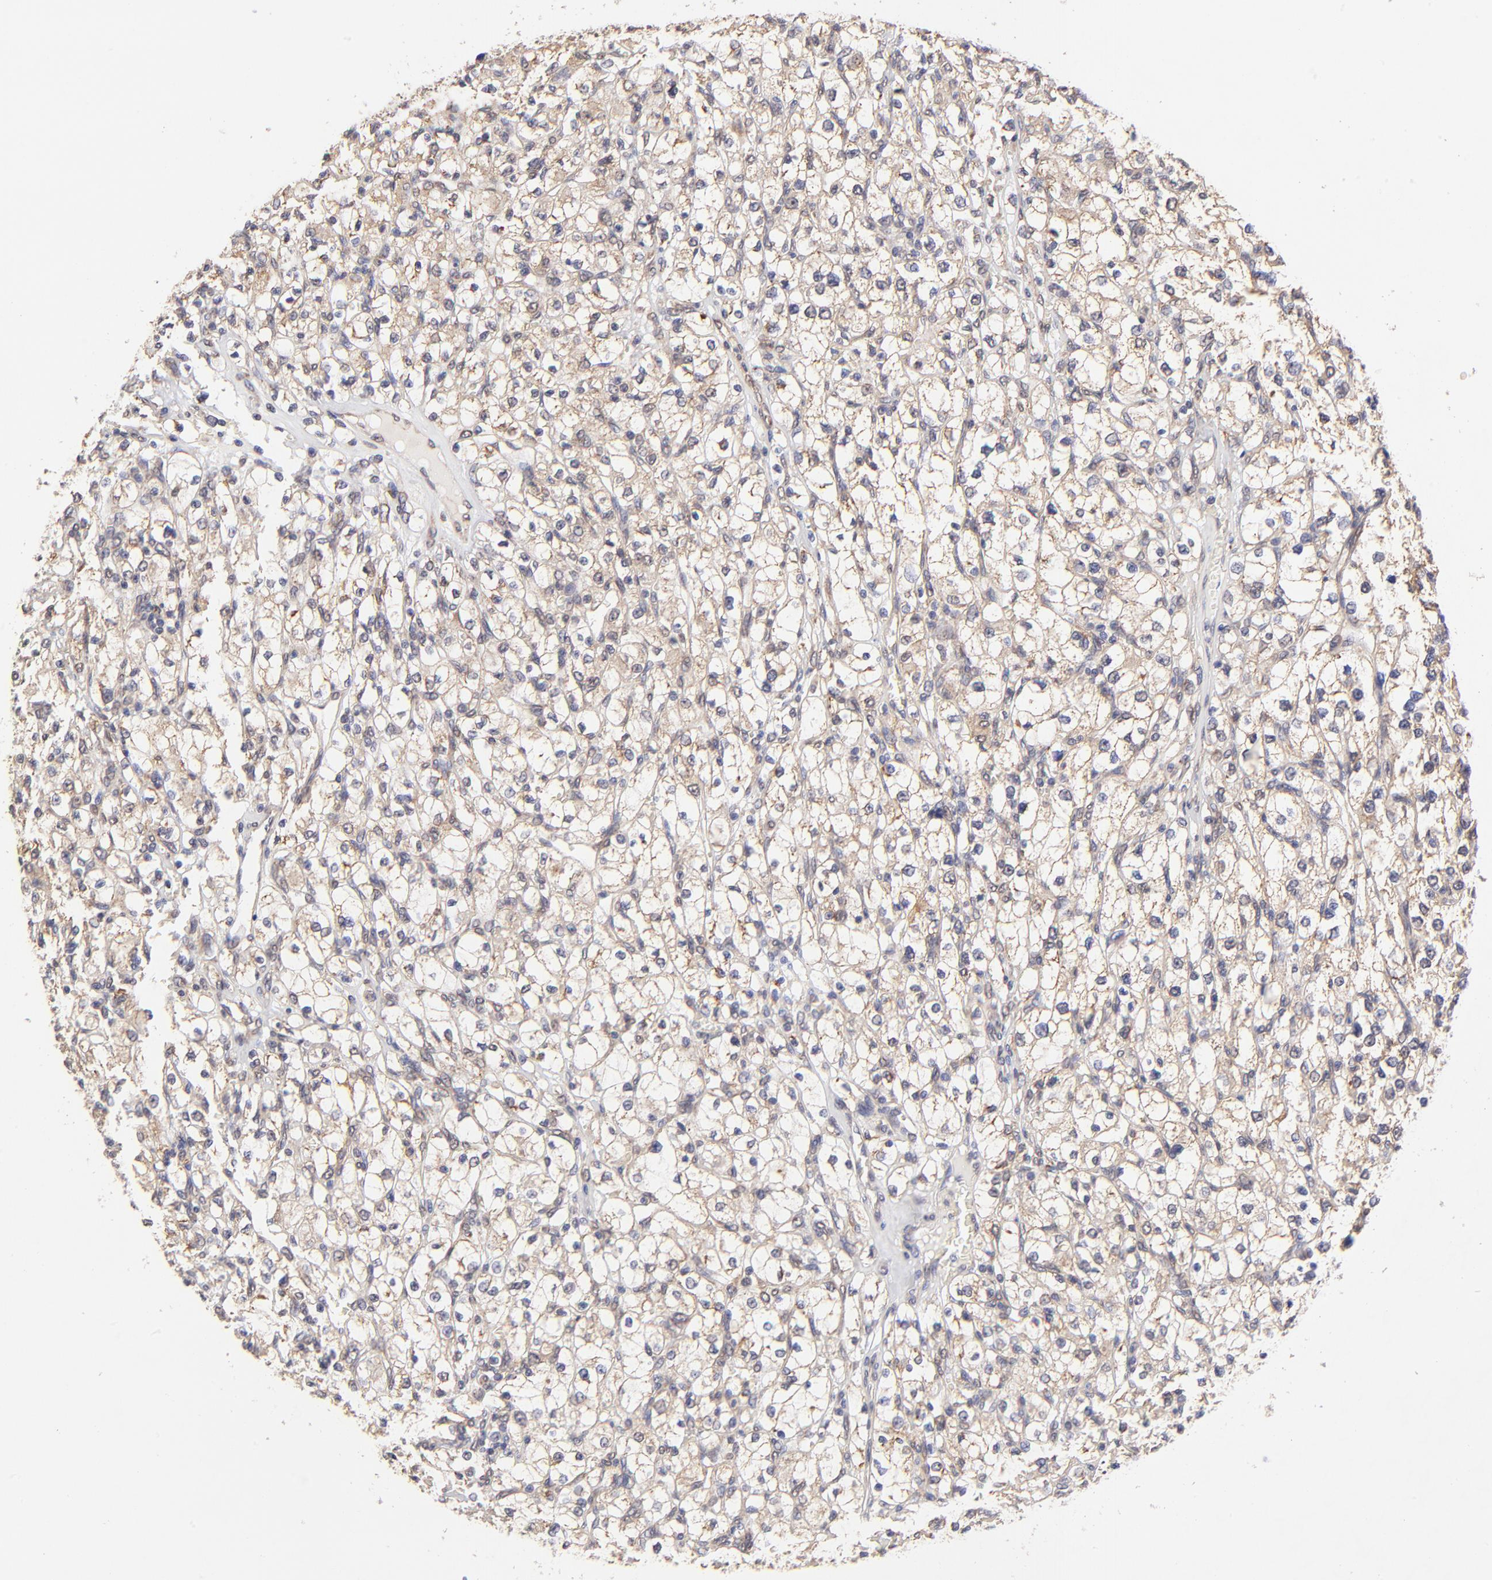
{"staining": {"intensity": "weak", "quantity": "25%-75%", "location": "cytoplasmic/membranous"}, "tissue": "renal cancer", "cell_type": "Tumor cells", "image_type": "cancer", "snomed": [{"axis": "morphology", "description": "Adenocarcinoma, NOS"}, {"axis": "topography", "description": "Kidney"}], "caption": "Protein analysis of renal adenocarcinoma tissue displays weak cytoplasmic/membranous expression in about 25%-75% of tumor cells.", "gene": "UBE2H", "patient": {"sex": "female", "age": 62}}